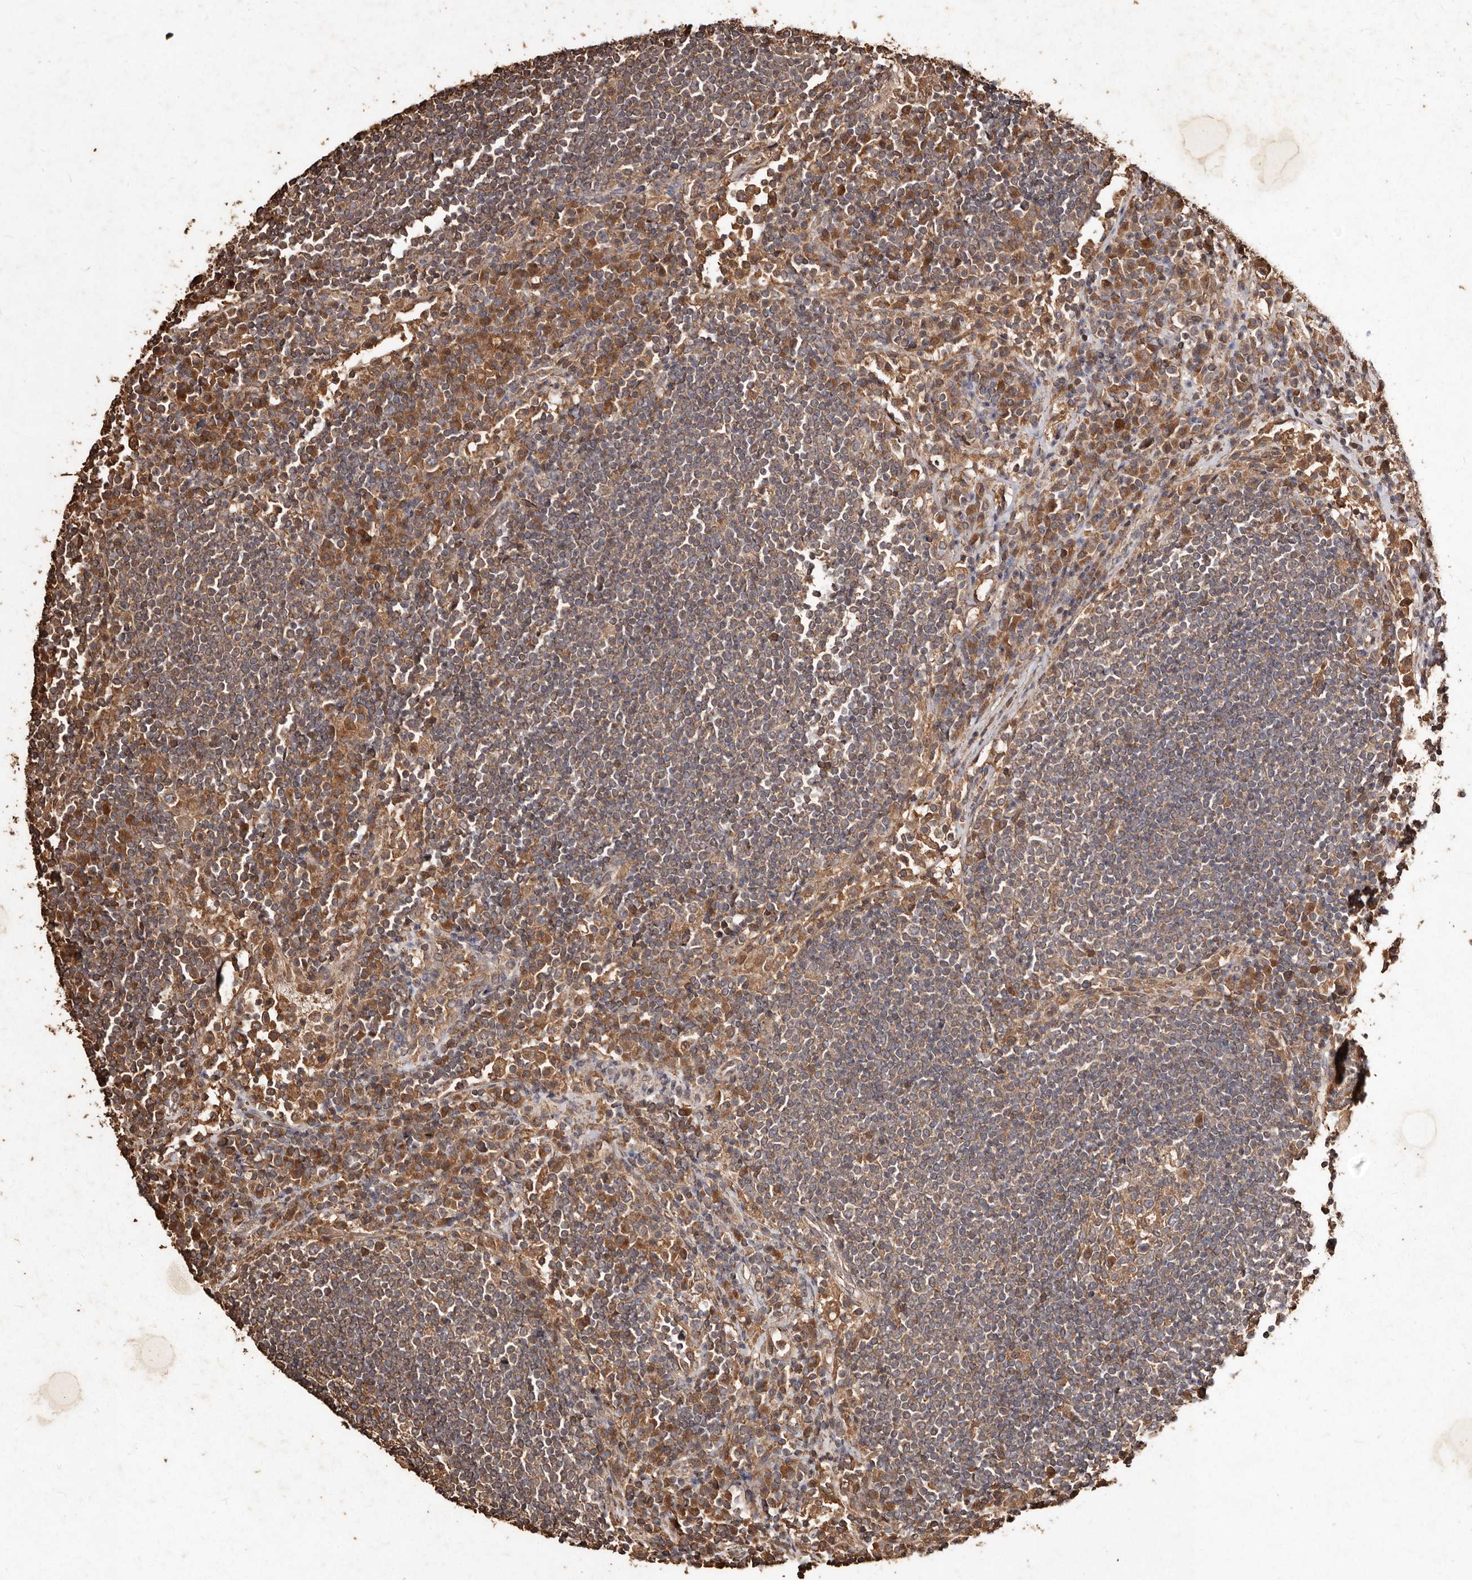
{"staining": {"intensity": "moderate", "quantity": ">75%", "location": "cytoplasmic/membranous"}, "tissue": "lymph node", "cell_type": "Germinal center cells", "image_type": "normal", "snomed": [{"axis": "morphology", "description": "Normal tissue, NOS"}, {"axis": "topography", "description": "Lymph node"}], "caption": "IHC staining of benign lymph node, which shows medium levels of moderate cytoplasmic/membranous positivity in approximately >75% of germinal center cells indicating moderate cytoplasmic/membranous protein positivity. The staining was performed using DAB (3,3'-diaminobenzidine) (brown) for protein detection and nuclei were counterstained in hematoxylin (blue).", "gene": "FARS2", "patient": {"sex": "female", "age": 53}}